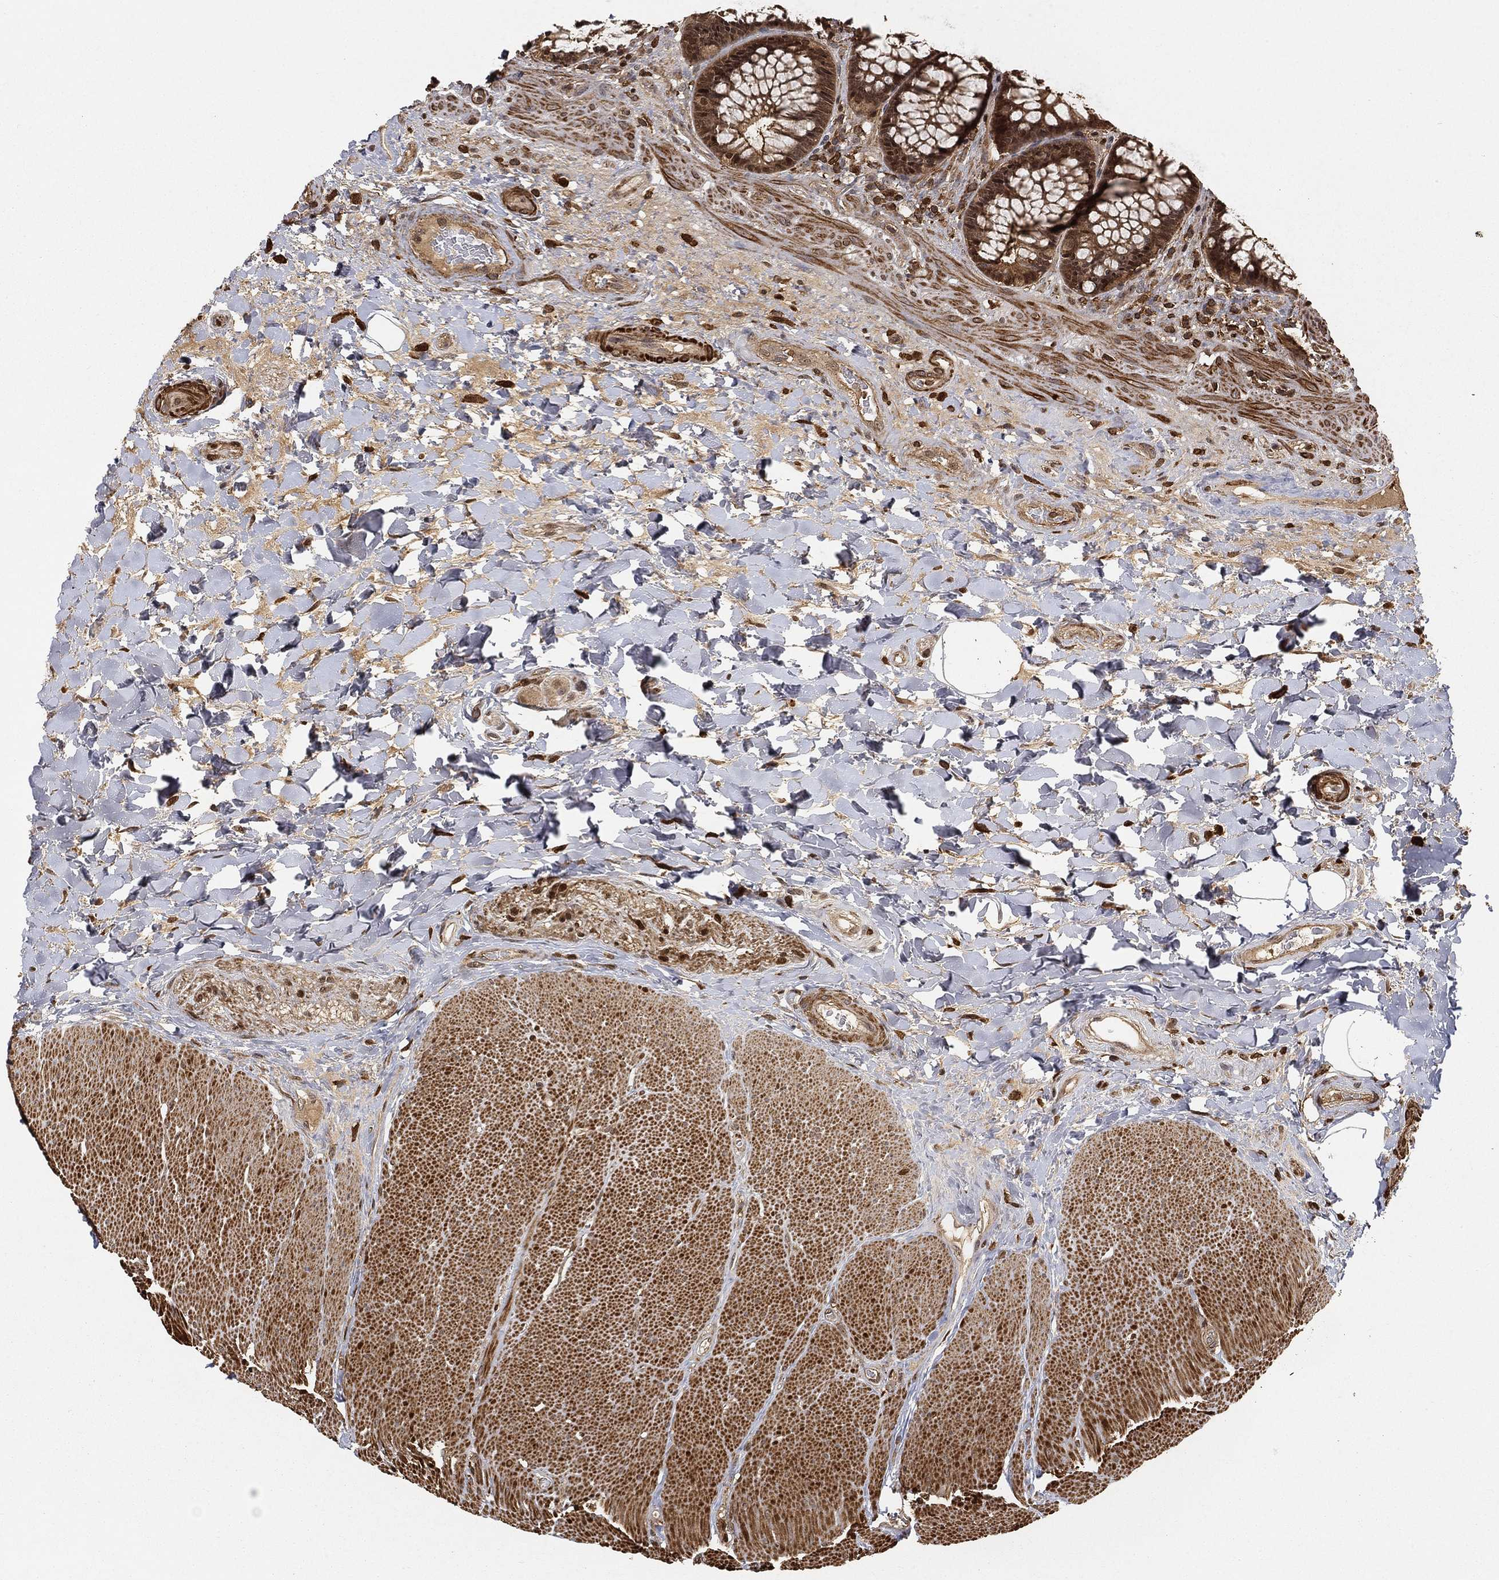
{"staining": {"intensity": "moderate", "quantity": "25%-75%", "location": "cytoplasmic/membranous,nuclear"}, "tissue": "rectum", "cell_type": "Glandular cells", "image_type": "normal", "snomed": [{"axis": "morphology", "description": "Normal tissue, NOS"}, {"axis": "topography", "description": "Rectum"}], "caption": "High-power microscopy captured an immunohistochemistry image of unremarkable rectum, revealing moderate cytoplasmic/membranous,nuclear expression in approximately 25%-75% of glandular cells.", "gene": "CRYL1", "patient": {"sex": "female", "age": 58}}